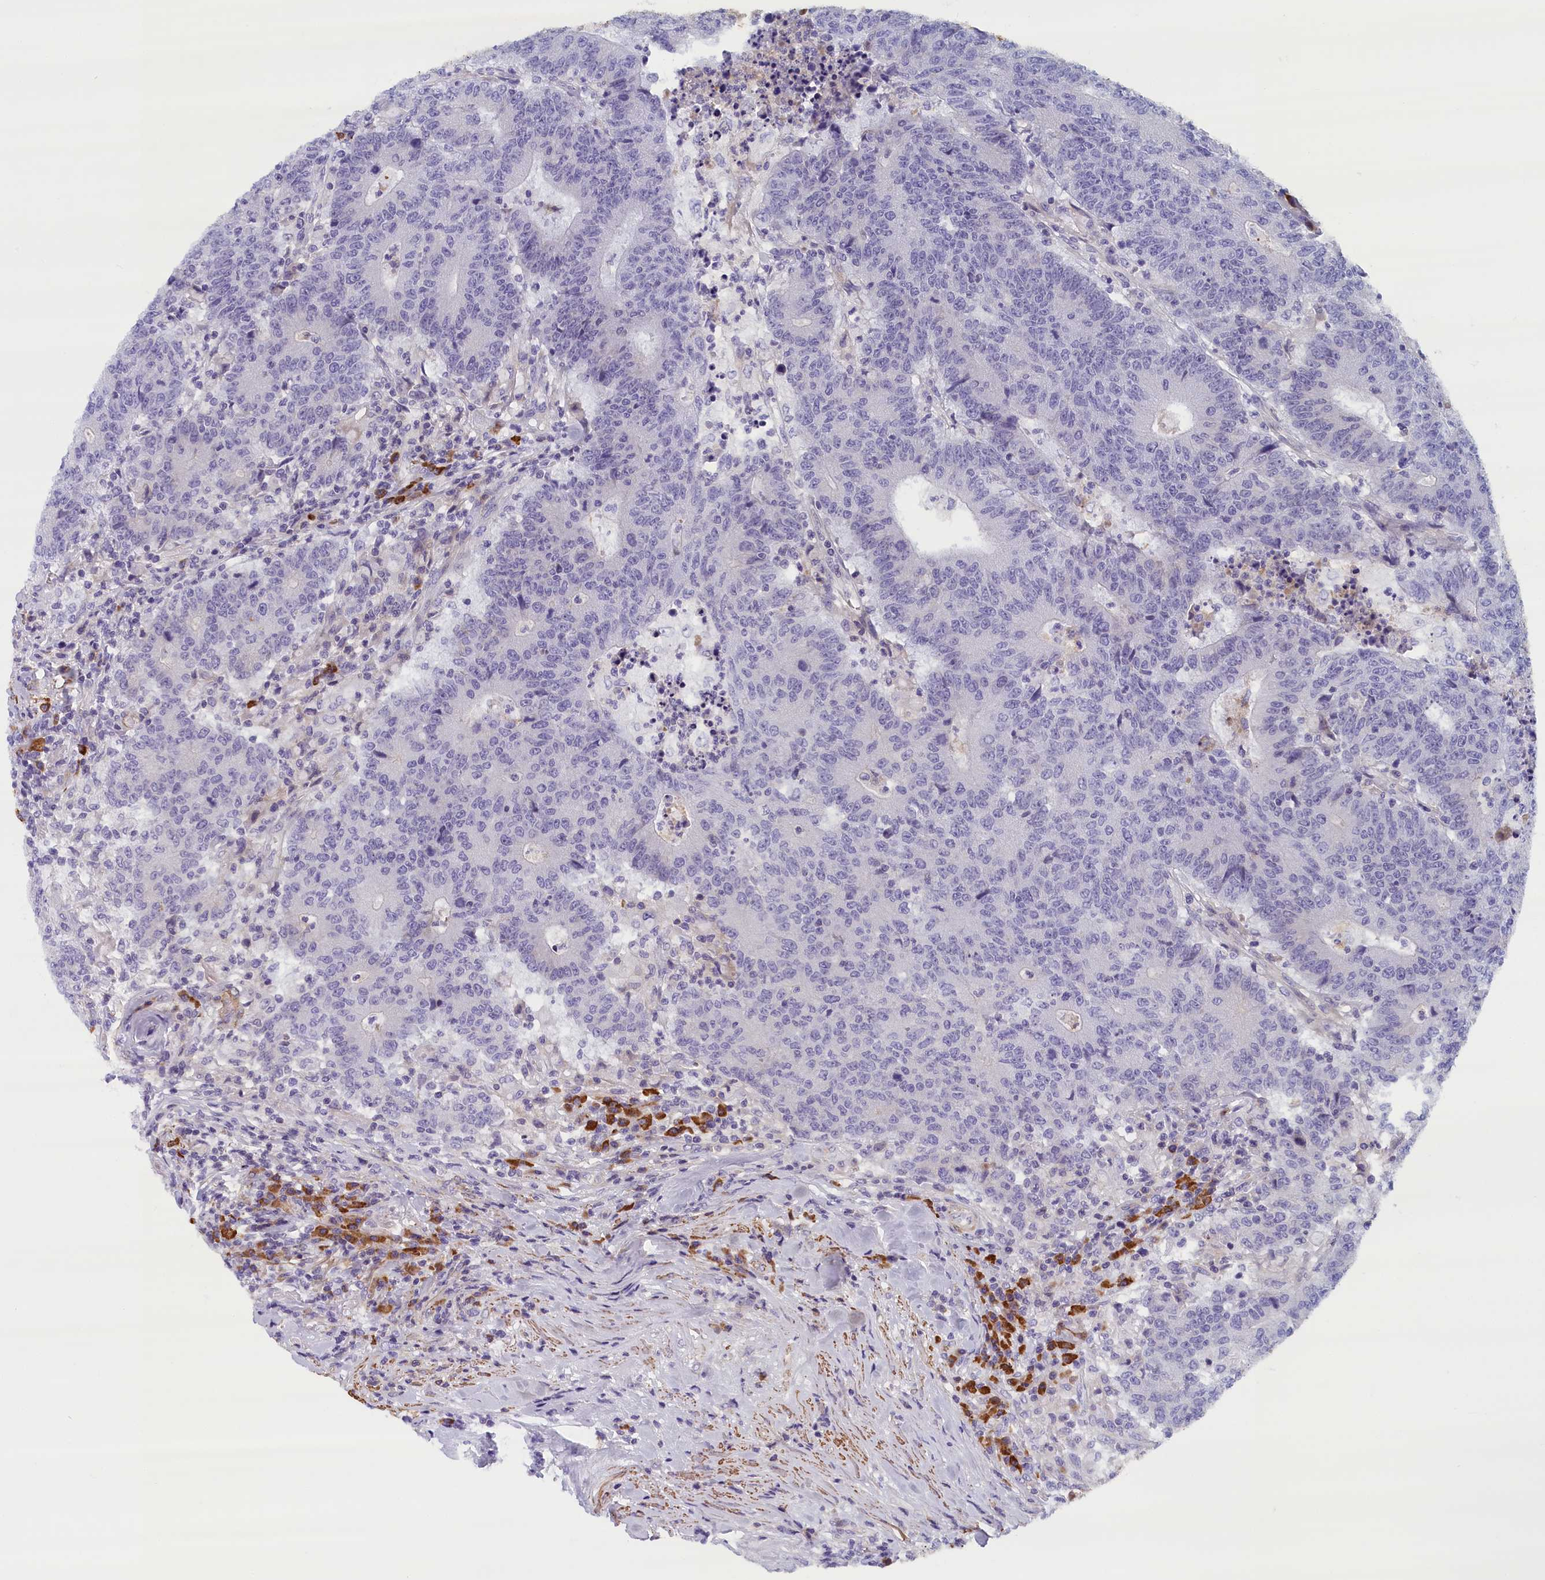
{"staining": {"intensity": "negative", "quantity": "none", "location": "none"}, "tissue": "colorectal cancer", "cell_type": "Tumor cells", "image_type": "cancer", "snomed": [{"axis": "morphology", "description": "Adenocarcinoma, NOS"}, {"axis": "topography", "description": "Colon"}], "caption": "A high-resolution micrograph shows IHC staining of adenocarcinoma (colorectal), which shows no significant positivity in tumor cells. The staining is performed using DAB brown chromogen with nuclei counter-stained in using hematoxylin.", "gene": "BCL2L13", "patient": {"sex": "female", "age": 75}}